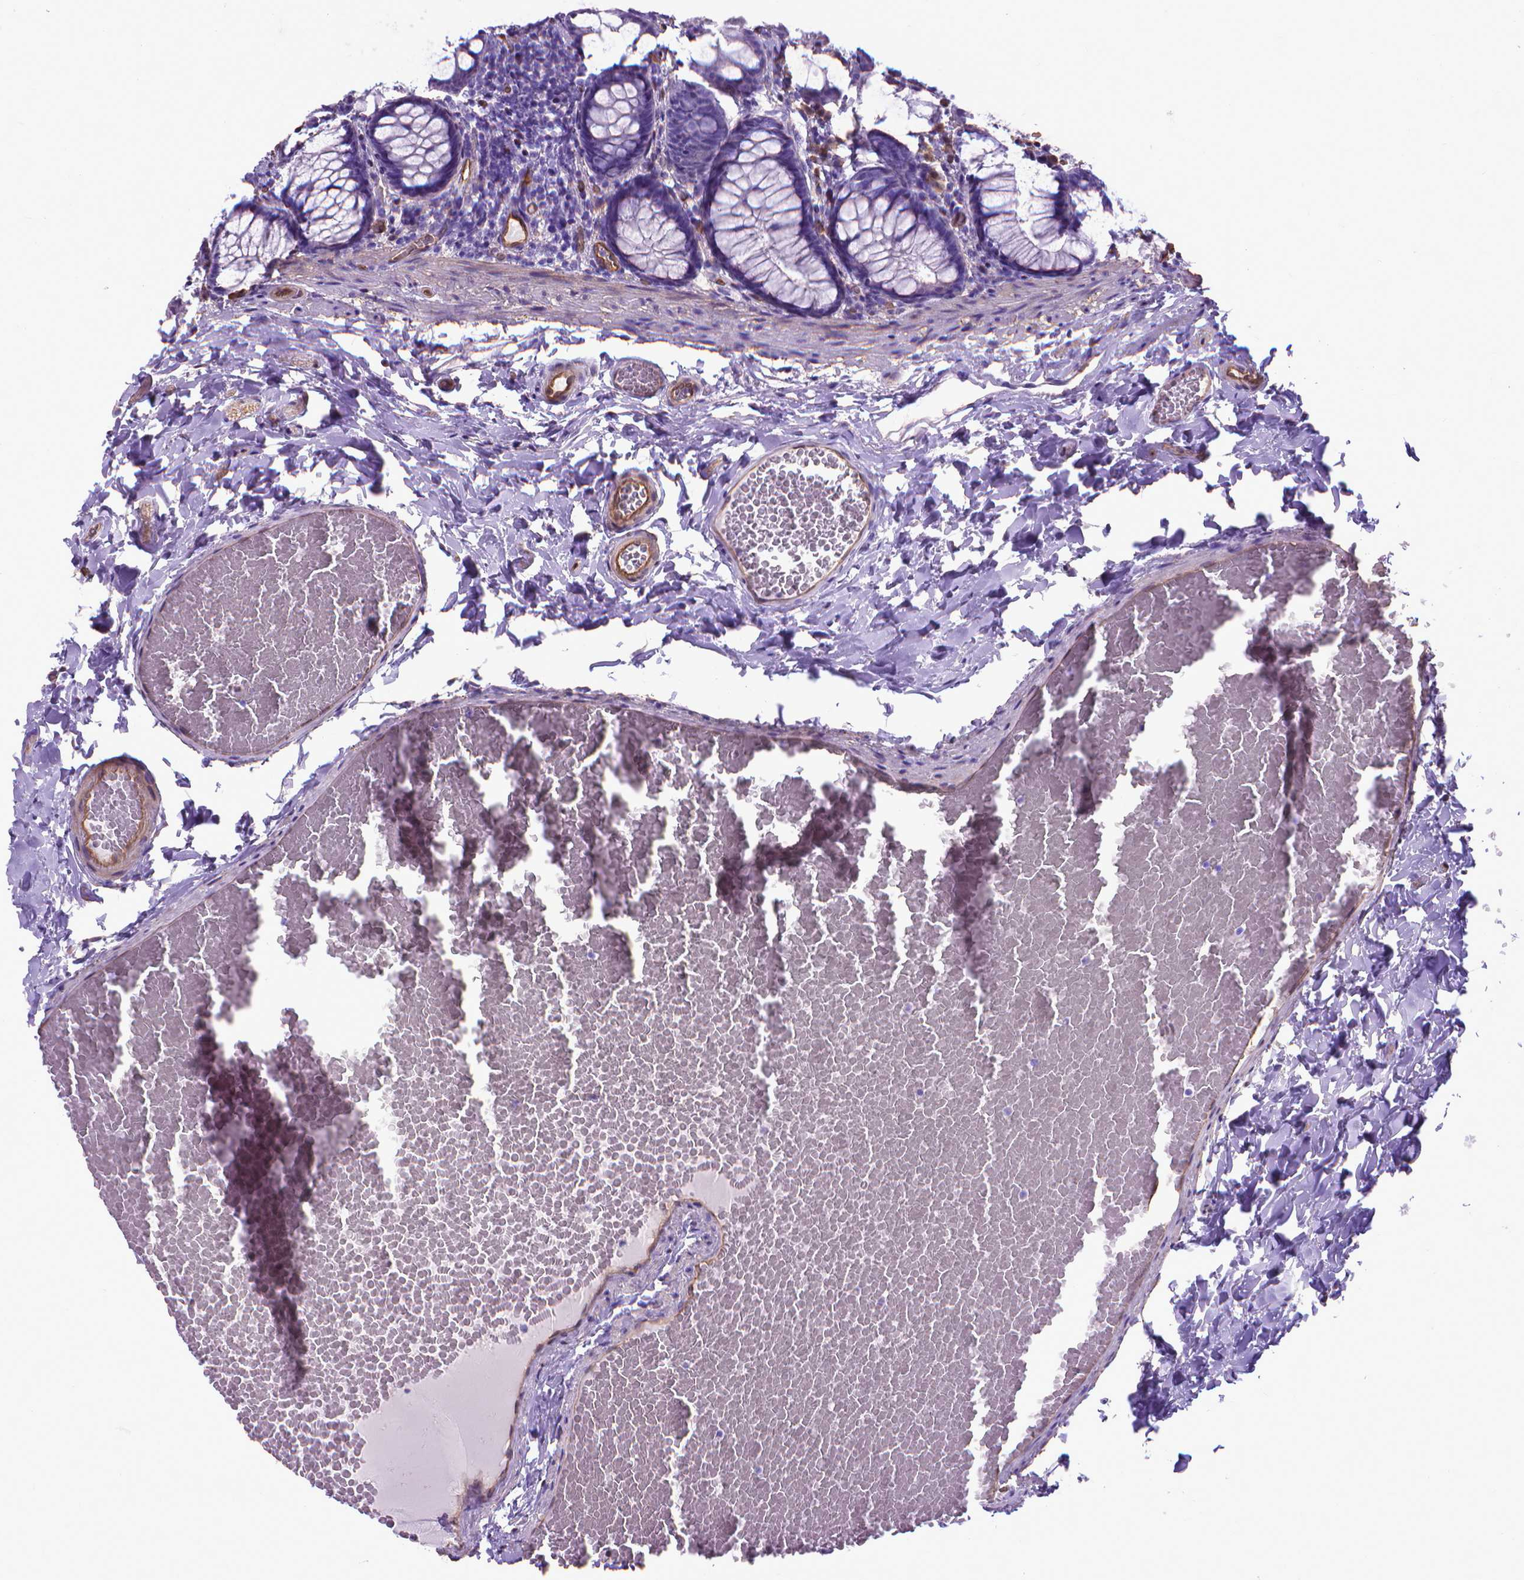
{"staining": {"intensity": "moderate", "quantity": "25%-75%", "location": "cytoplasmic/membranous"}, "tissue": "colon", "cell_type": "Endothelial cells", "image_type": "normal", "snomed": [{"axis": "morphology", "description": "Normal tissue, NOS"}, {"axis": "topography", "description": "Colon"}], "caption": "Immunohistochemical staining of normal human colon reveals medium levels of moderate cytoplasmic/membranous staining in approximately 25%-75% of endothelial cells.", "gene": "CLIC4", "patient": {"sex": "male", "age": 47}}